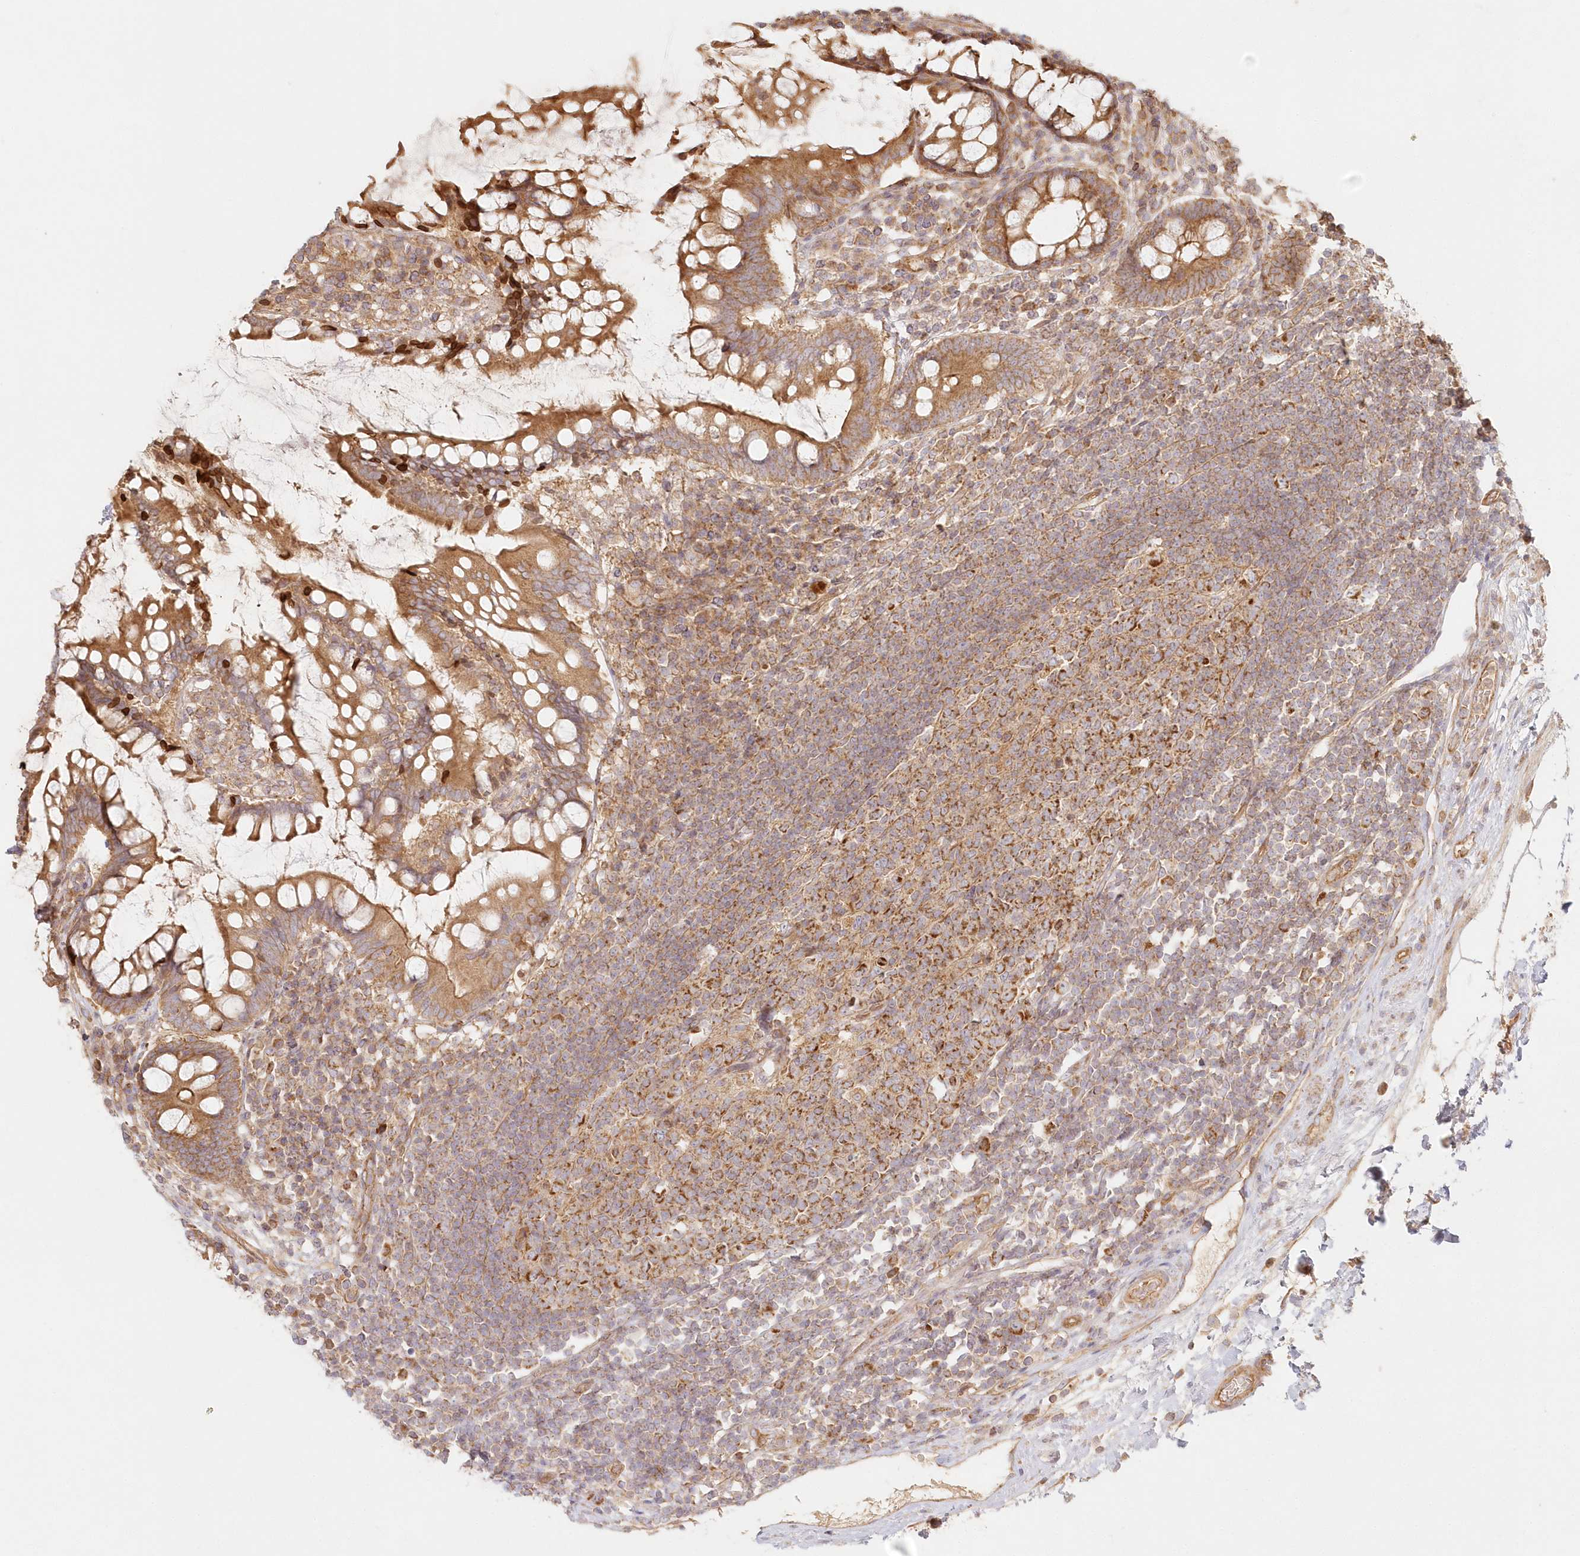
{"staining": {"intensity": "moderate", "quantity": ">75%", "location": "cytoplasmic/membranous"}, "tissue": "colon", "cell_type": "Endothelial cells", "image_type": "normal", "snomed": [{"axis": "morphology", "description": "Normal tissue, NOS"}, {"axis": "topography", "description": "Colon"}], "caption": "Immunohistochemical staining of normal human colon shows >75% levels of moderate cytoplasmic/membranous protein positivity in about >75% of endothelial cells.", "gene": "KIAA0232", "patient": {"sex": "female", "age": 79}}